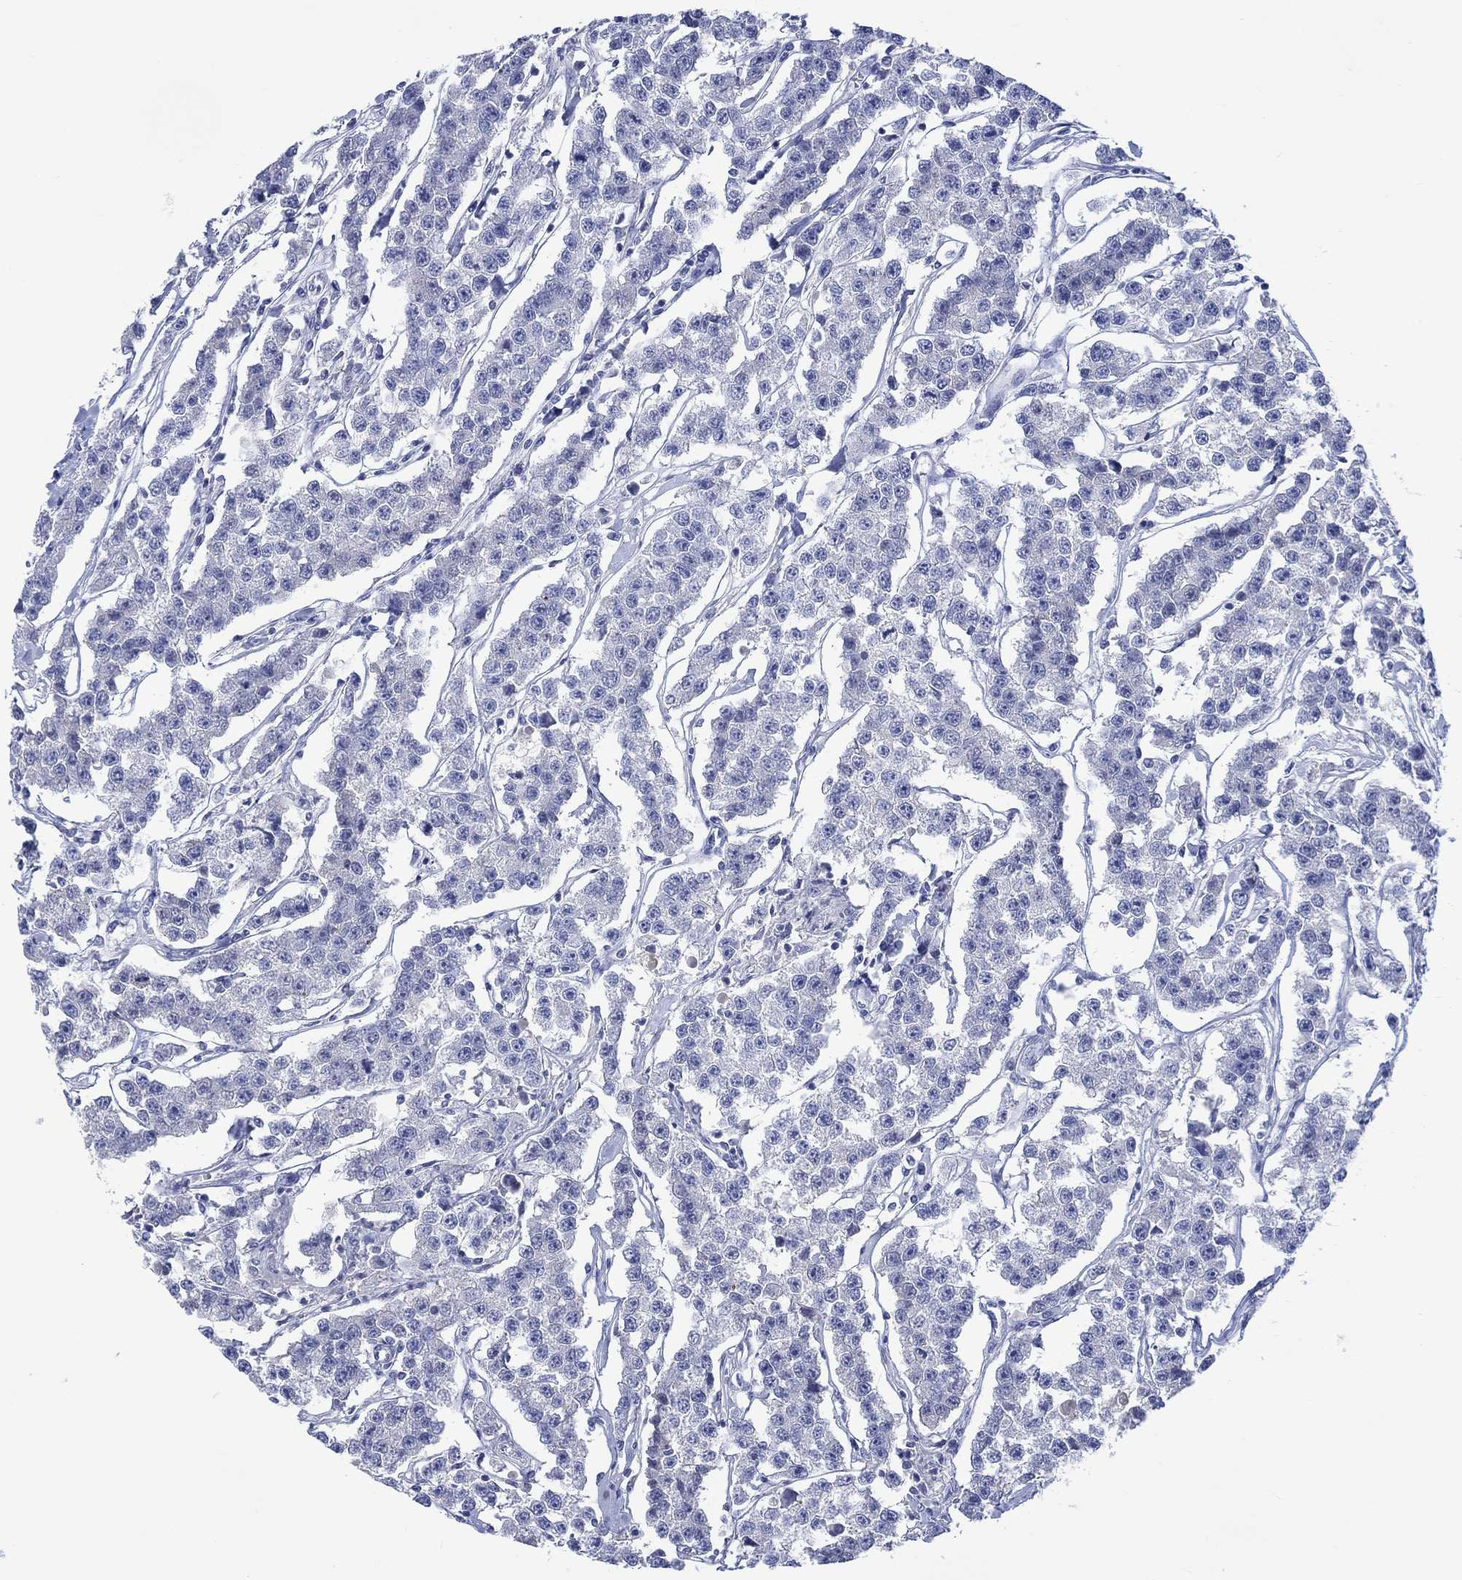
{"staining": {"intensity": "negative", "quantity": "none", "location": "none"}, "tissue": "testis cancer", "cell_type": "Tumor cells", "image_type": "cancer", "snomed": [{"axis": "morphology", "description": "Seminoma, NOS"}, {"axis": "topography", "description": "Testis"}], "caption": "Human seminoma (testis) stained for a protein using immunohistochemistry demonstrates no expression in tumor cells.", "gene": "TOMM20L", "patient": {"sex": "male", "age": 59}}